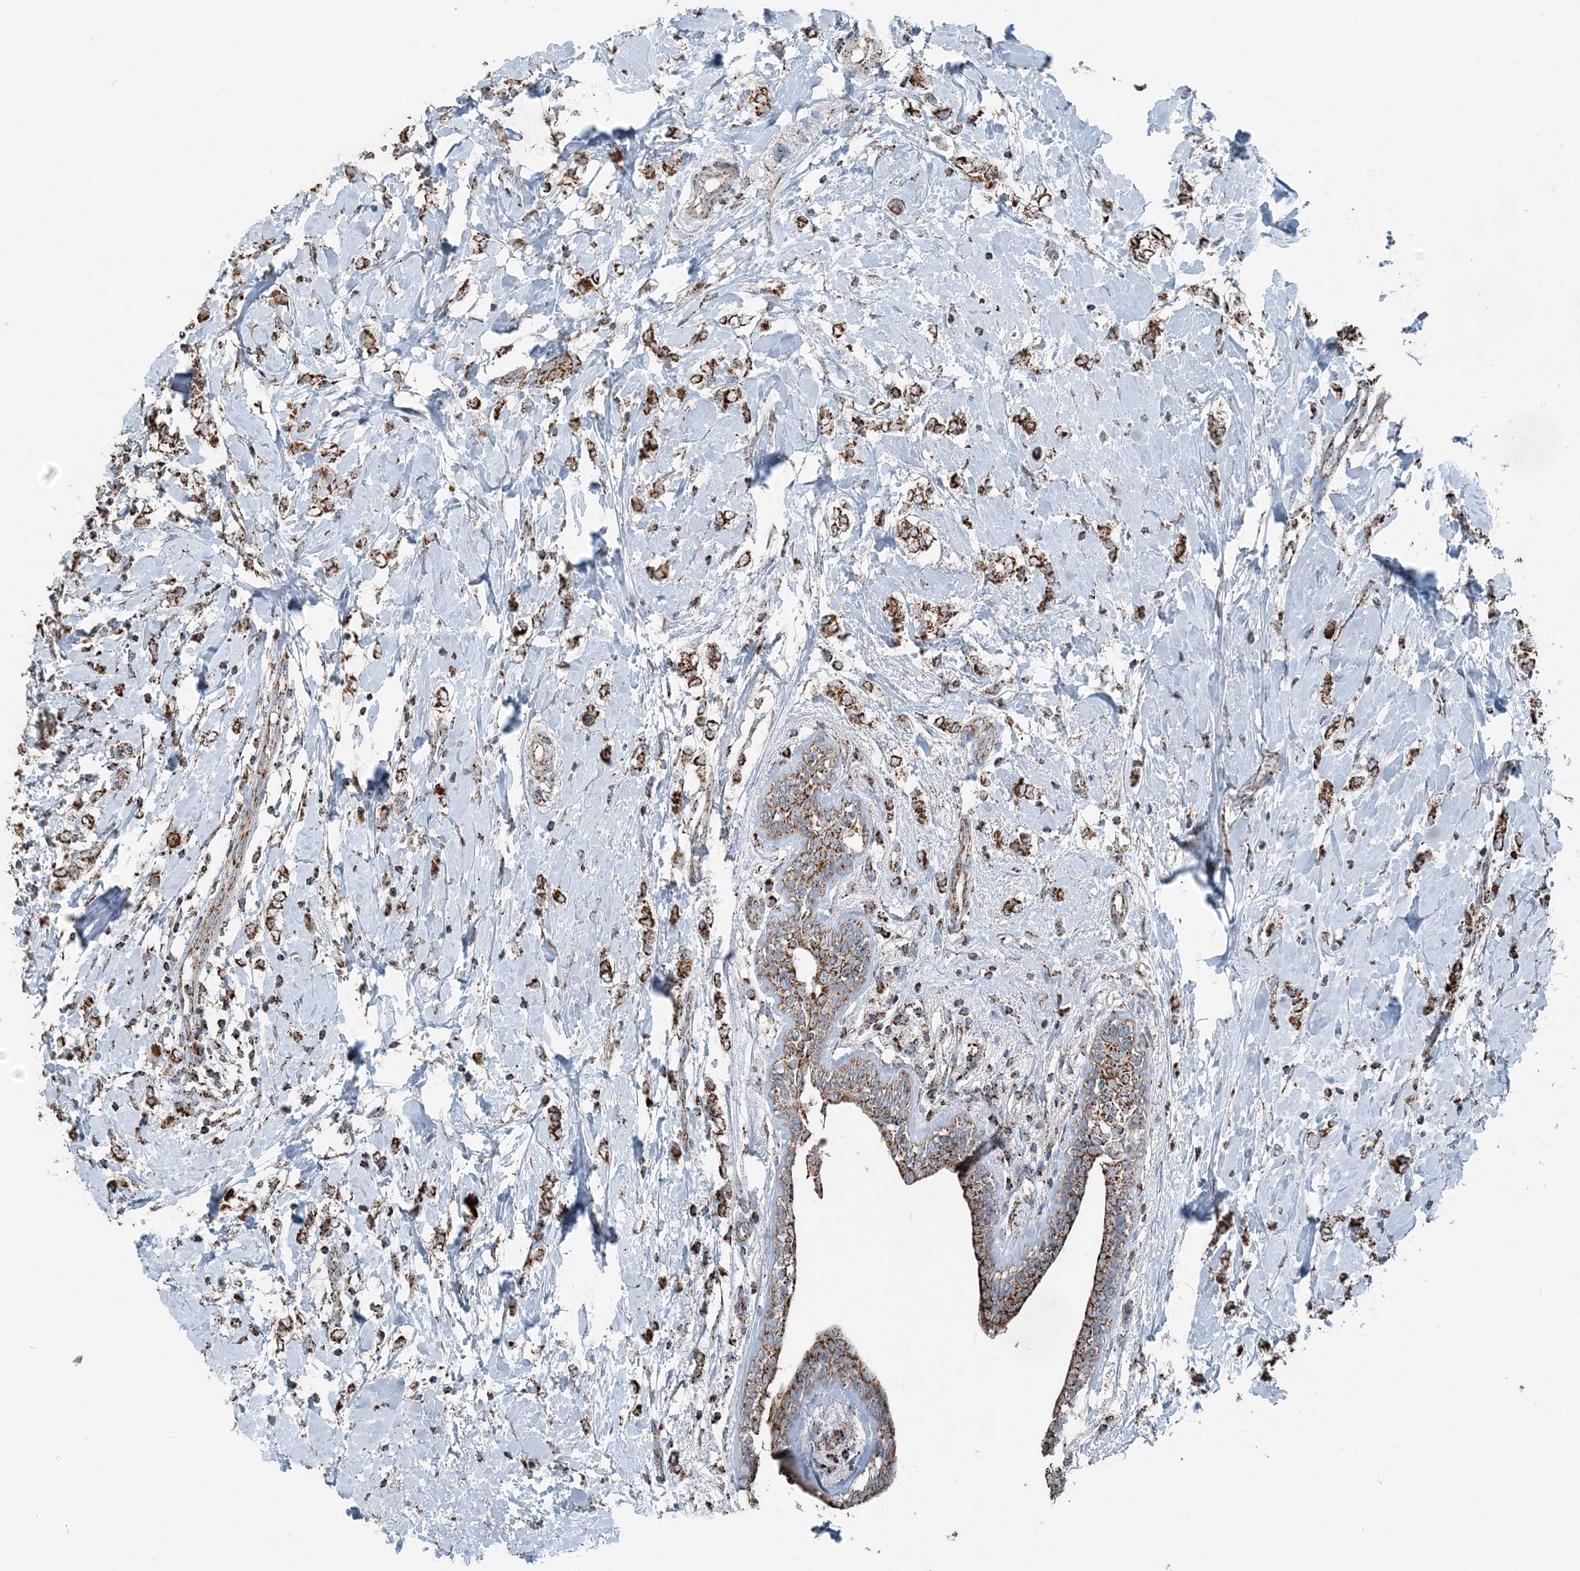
{"staining": {"intensity": "strong", "quantity": ">75%", "location": "cytoplasmic/membranous"}, "tissue": "breast cancer", "cell_type": "Tumor cells", "image_type": "cancer", "snomed": [{"axis": "morphology", "description": "Normal tissue, NOS"}, {"axis": "morphology", "description": "Lobular carcinoma"}, {"axis": "topography", "description": "Breast"}], "caption": "DAB (3,3'-diaminobenzidine) immunohistochemical staining of lobular carcinoma (breast) reveals strong cytoplasmic/membranous protein expression in about >75% of tumor cells.", "gene": "SUCLG1", "patient": {"sex": "female", "age": 47}}